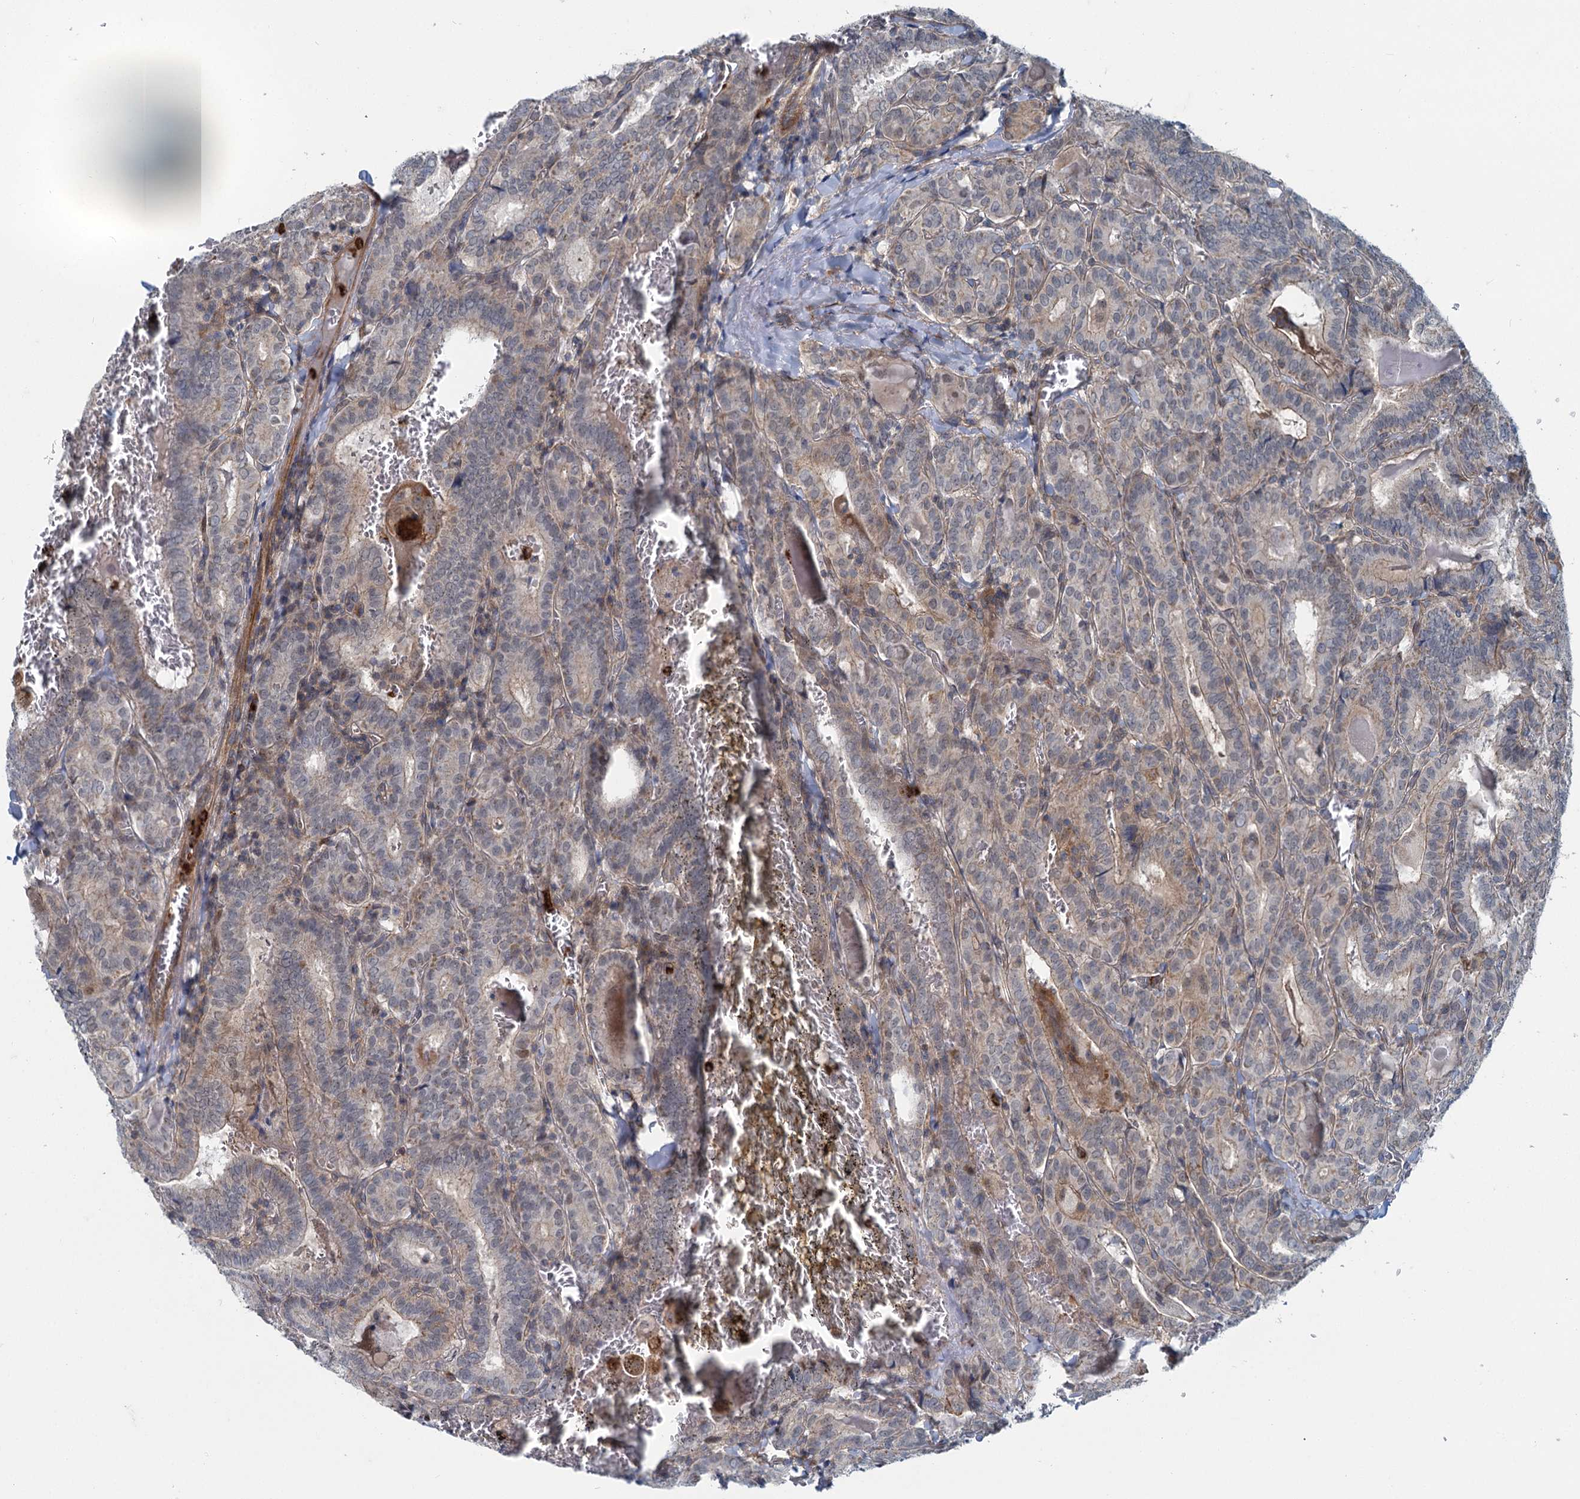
{"staining": {"intensity": "moderate", "quantity": "<25%", "location": "cytoplasmic/membranous"}, "tissue": "thyroid cancer", "cell_type": "Tumor cells", "image_type": "cancer", "snomed": [{"axis": "morphology", "description": "Papillary adenocarcinoma, NOS"}, {"axis": "topography", "description": "Thyroid gland"}], "caption": "Papillary adenocarcinoma (thyroid) stained with IHC demonstrates moderate cytoplasmic/membranous positivity in approximately <25% of tumor cells.", "gene": "ADCY2", "patient": {"sex": "female", "age": 72}}